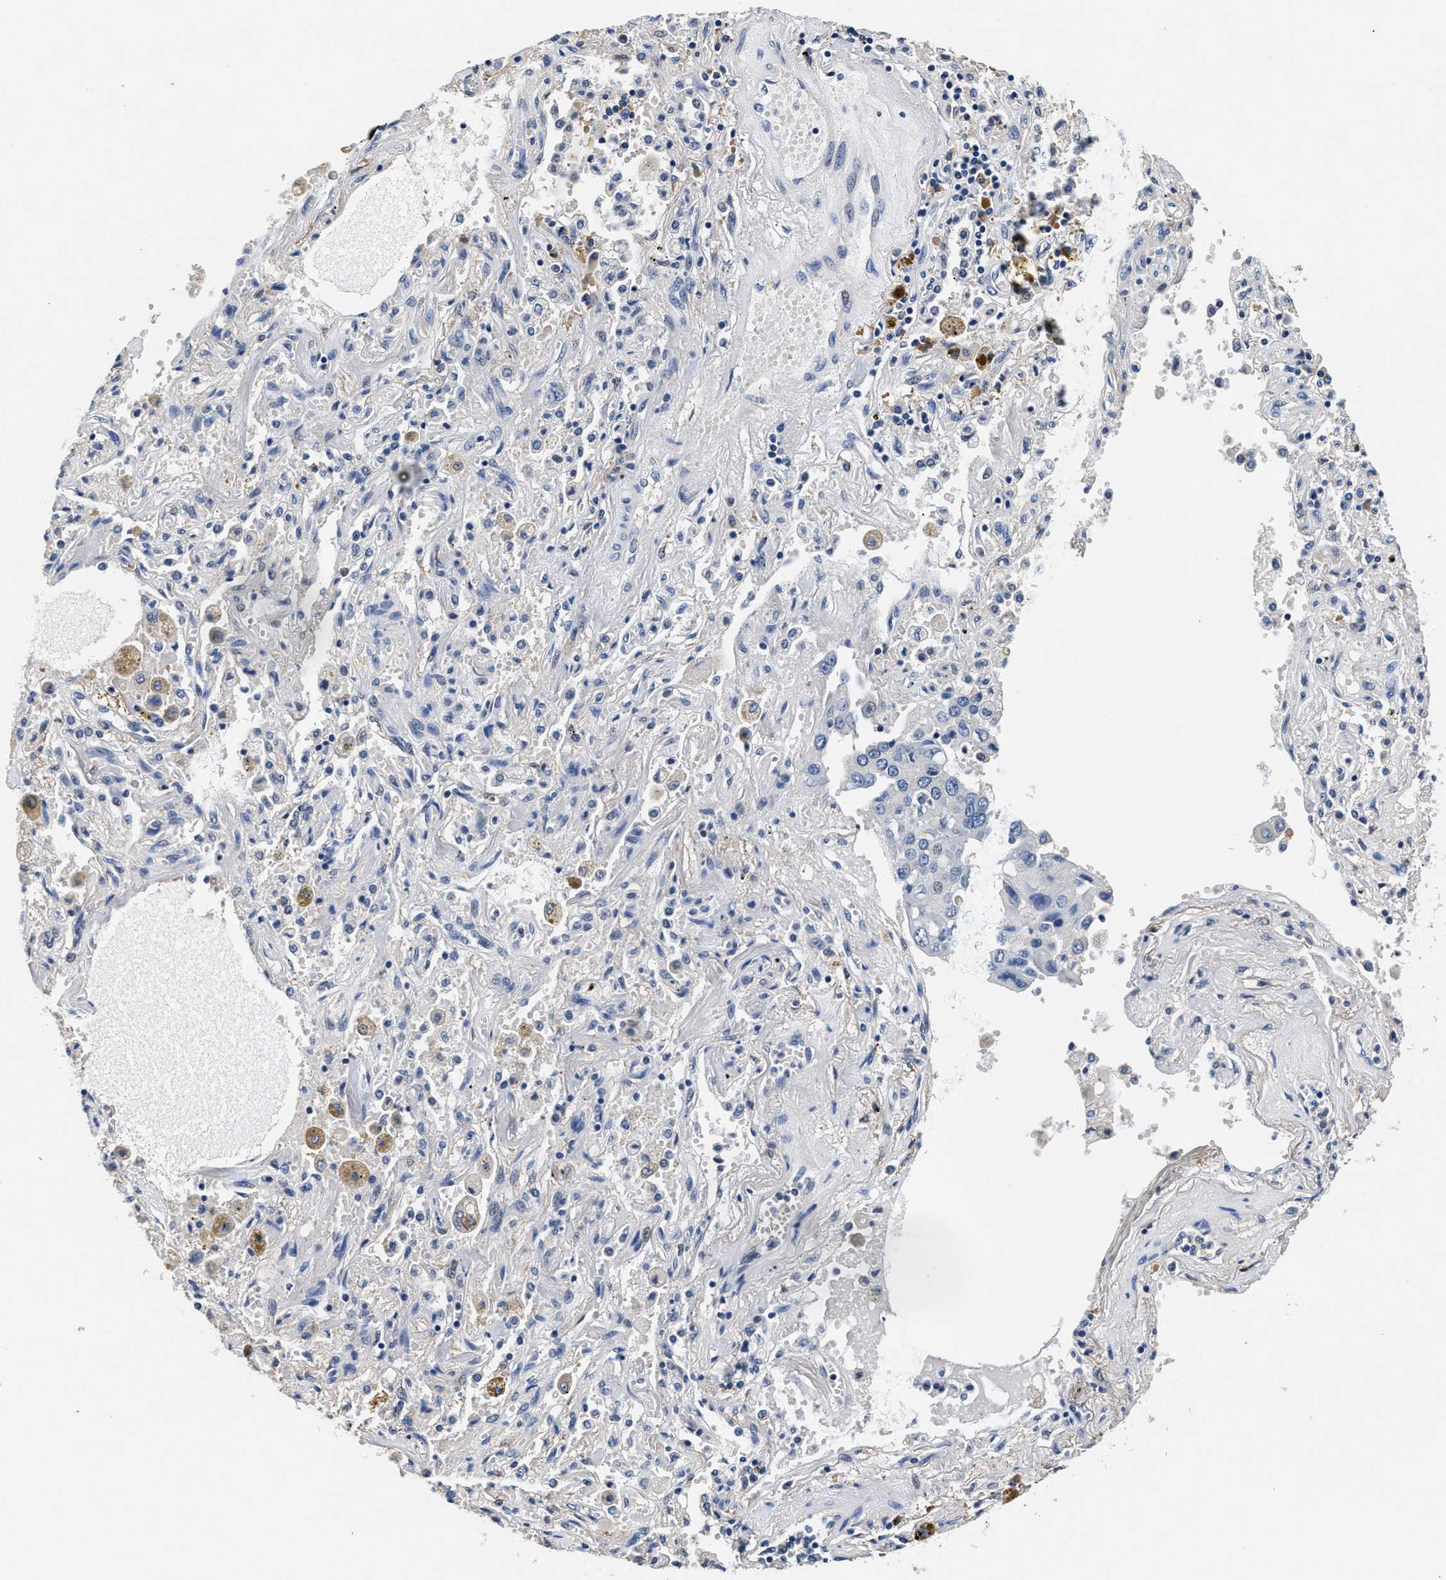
{"staining": {"intensity": "negative", "quantity": "none", "location": "none"}, "tissue": "lung cancer", "cell_type": "Tumor cells", "image_type": "cancer", "snomed": [{"axis": "morphology", "description": "Adenocarcinoma, NOS"}, {"axis": "topography", "description": "Lung"}], "caption": "Immunohistochemistry histopathology image of neoplastic tissue: human lung adenocarcinoma stained with DAB (3,3'-diaminobenzidine) displays no significant protein expression in tumor cells. The staining was performed using DAB to visualize the protein expression in brown, while the nuclei were stained in blue with hematoxylin (Magnification: 20x).", "gene": "GSTM1", "patient": {"sex": "female", "age": 65}}